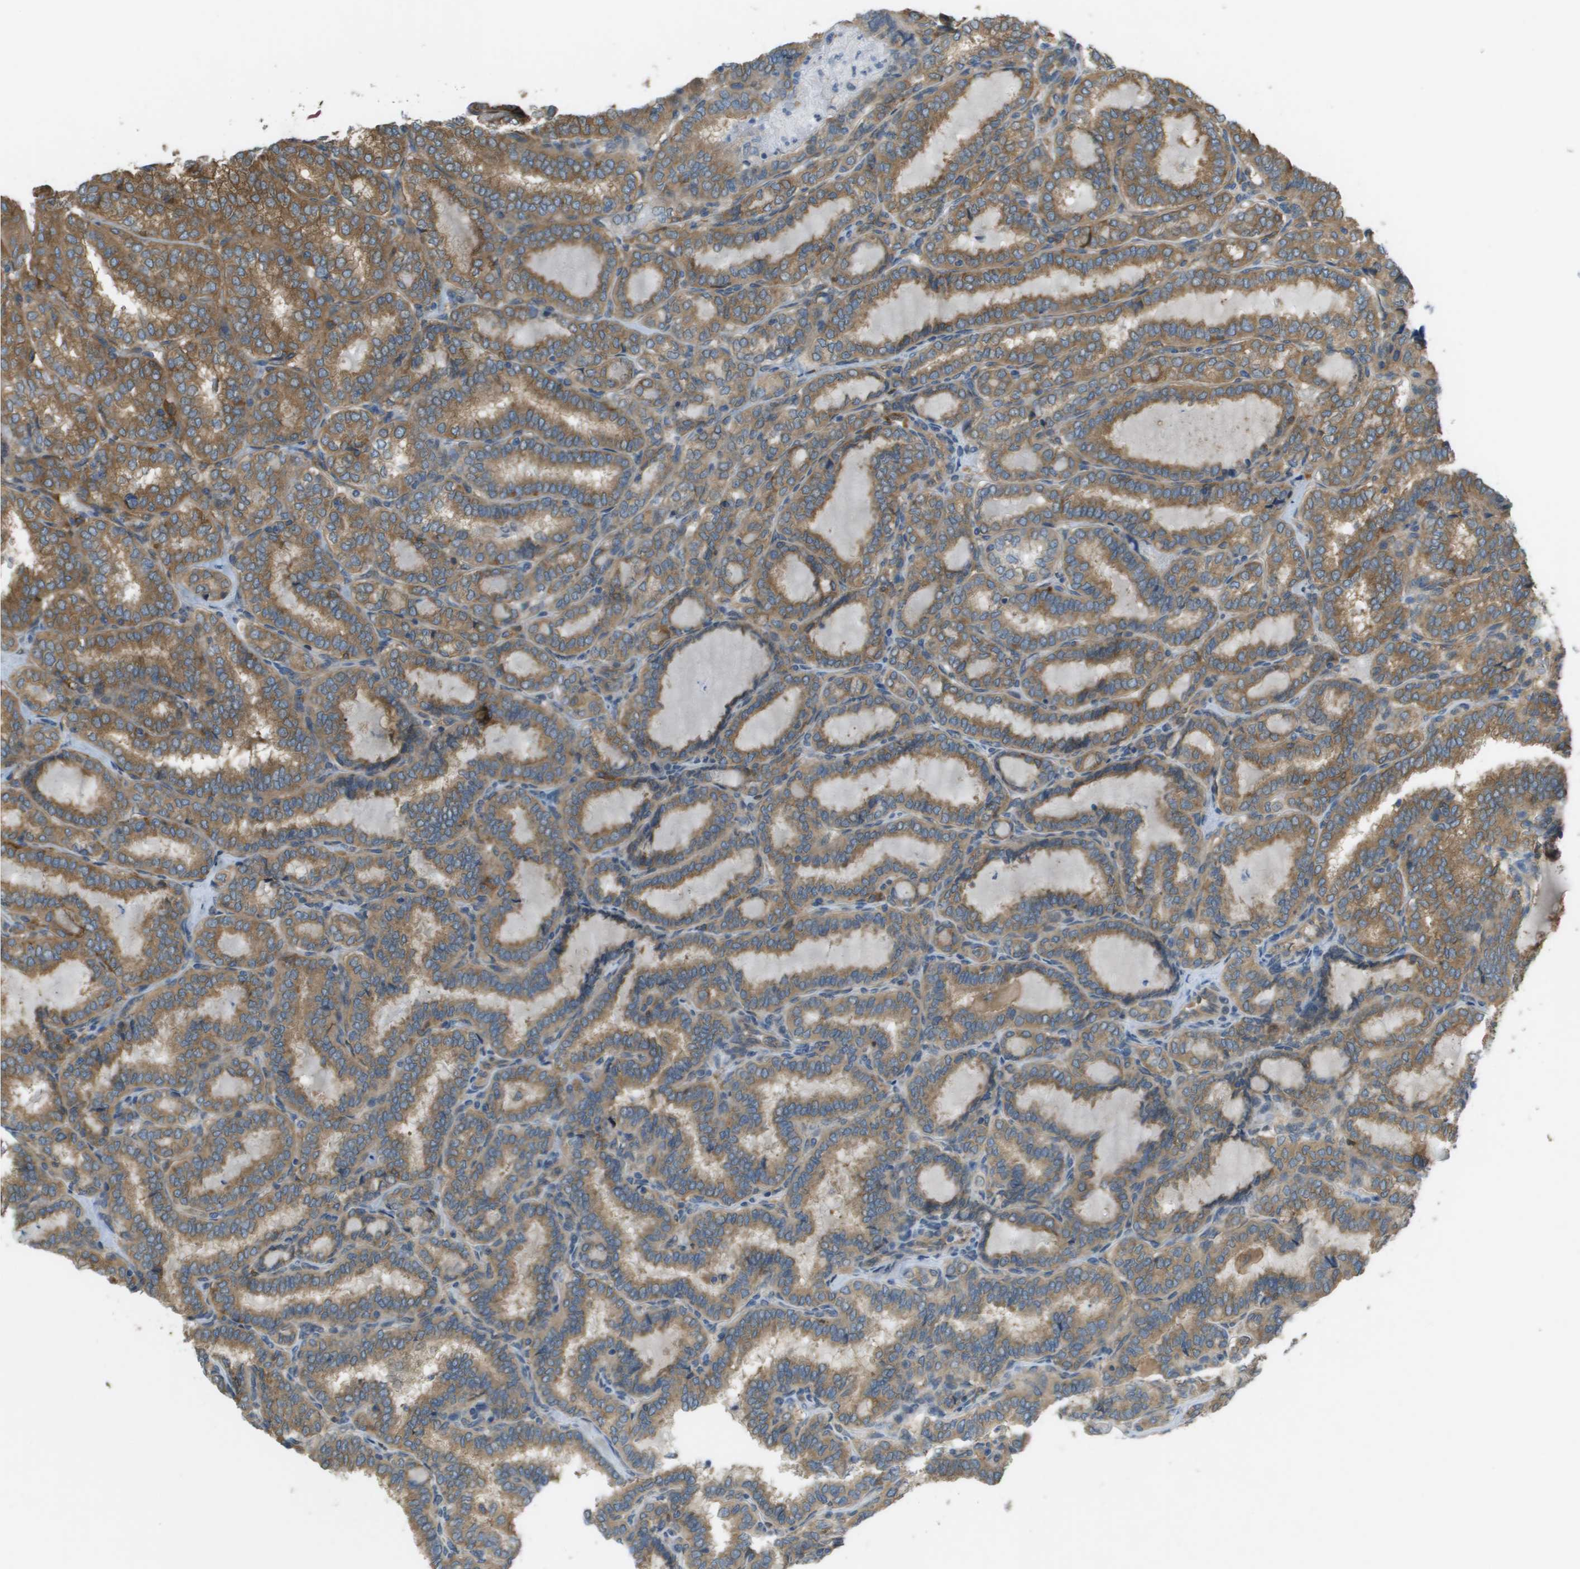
{"staining": {"intensity": "moderate", "quantity": ">75%", "location": "cytoplasmic/membranous"}, "tissue": "thyroid cancer", "cell_type": "Tumor cells", "image_type": "cancer", "snomed": [{"axis": "morphology", "description": "Normal tissue, NOS"}, {"axis": "morphology", "description": "Papillary adenocarcinoma, NOS"}, {"axis": "topography", "description": "Thyroid gland"}], "caption": "Thyroid cancer (papillary adenocarcinoma) was stained to show a protein in brown. There is medium levels of moderate cytoplasmic/membranous expression in about >75% of tumor cells.", "gene": "CORO1B", "patient": {"sex": "female", "age": 30}}